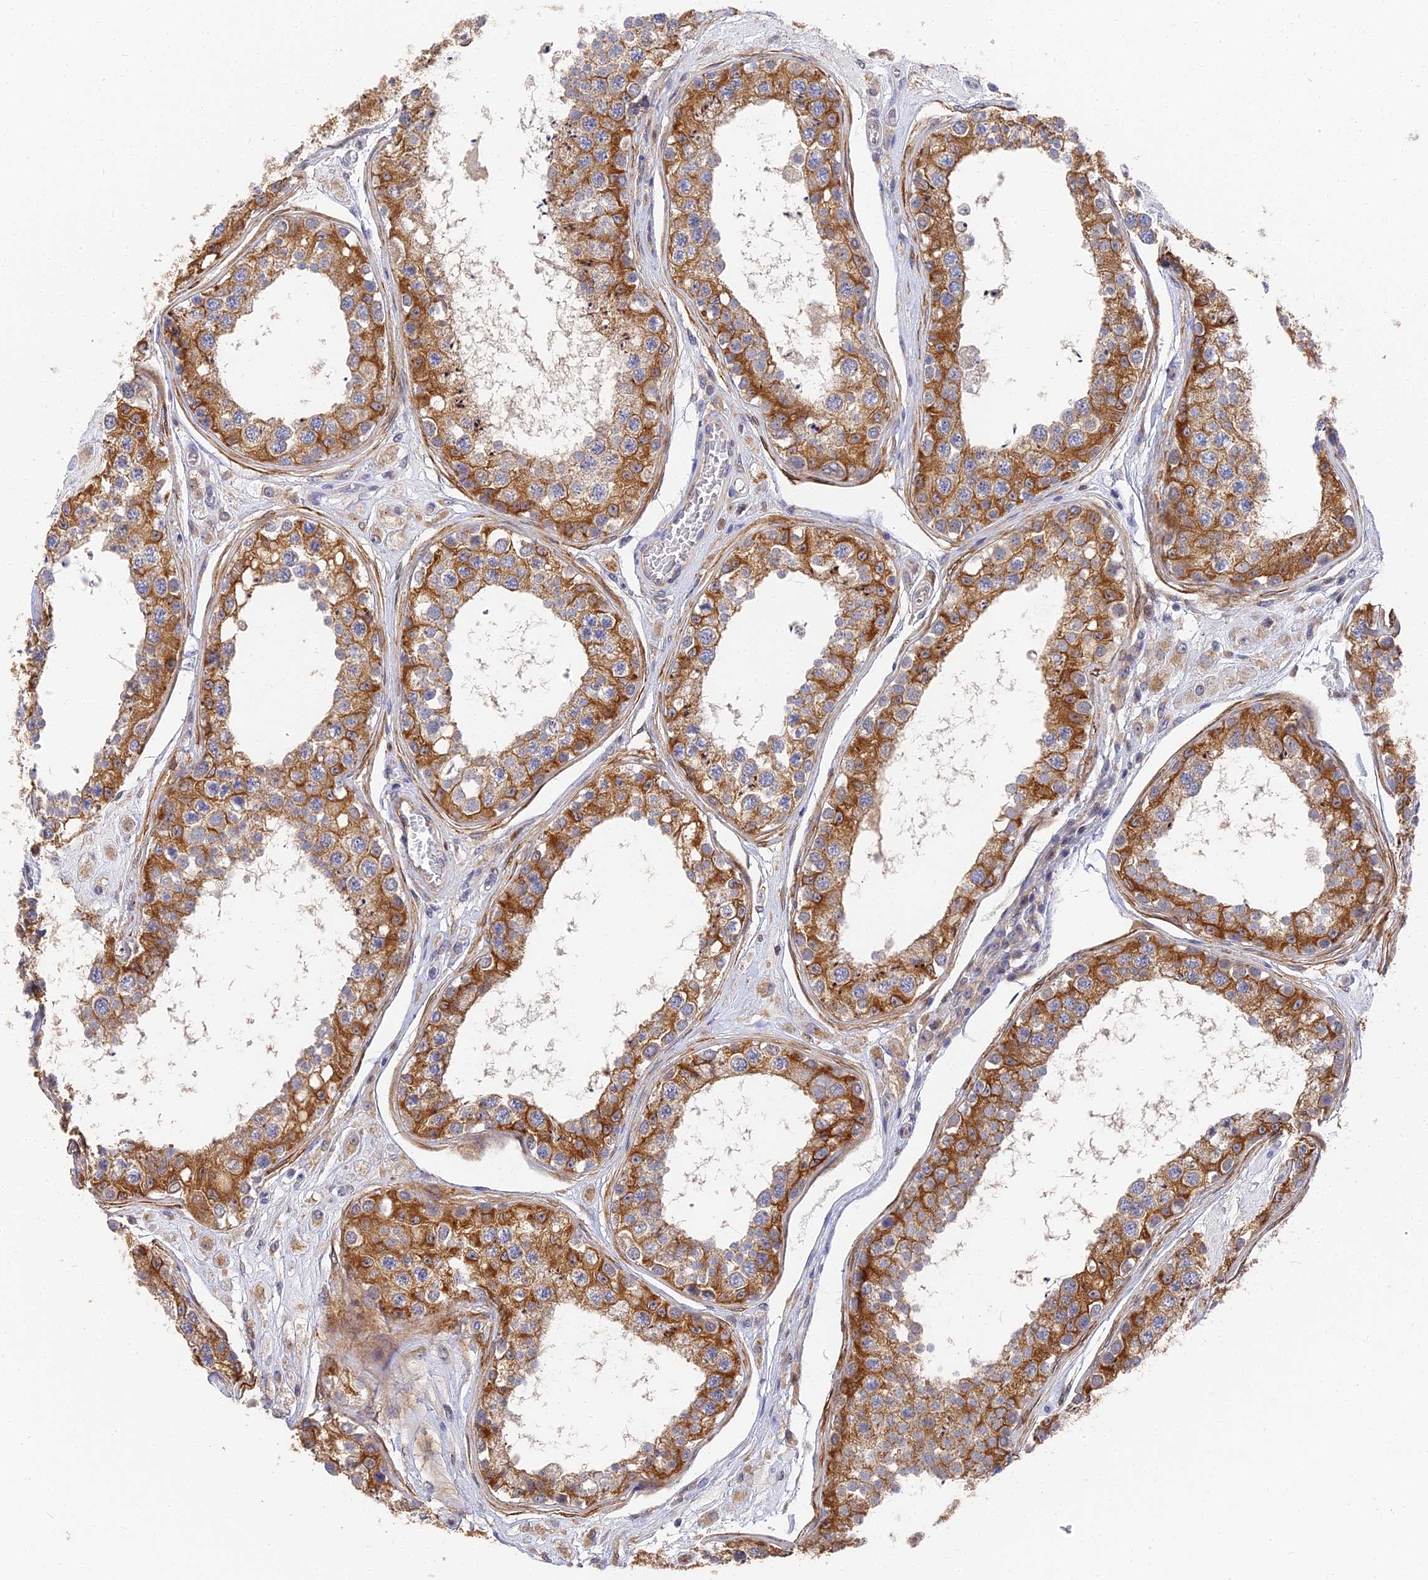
{"staining": {"intensity": "moderate", "quantity": ">75%", "location": "cytoplasmic/membranous"}, "tissue": "testis", "cell_type": "Cells in seminiferous ducts", "image_type": "normal", "snomed": [{"axis": "morphology", "description": "Normal tissue, NOS"}, {"axis": "topography", "description": "Testis"}], "caption": "Immunohistochemistry (IHC) image of benign testis: human testis stained using immunohistochemistry demonstrates medium levels of moderate protein expression localized specifically in the cytoplasmic/membranous of cells in seminiferous ducts, appearing as a cytoplasmic/membranous brown color.", "gene": "CCDC113", "patient": {"sex": "male", "age": 25}}